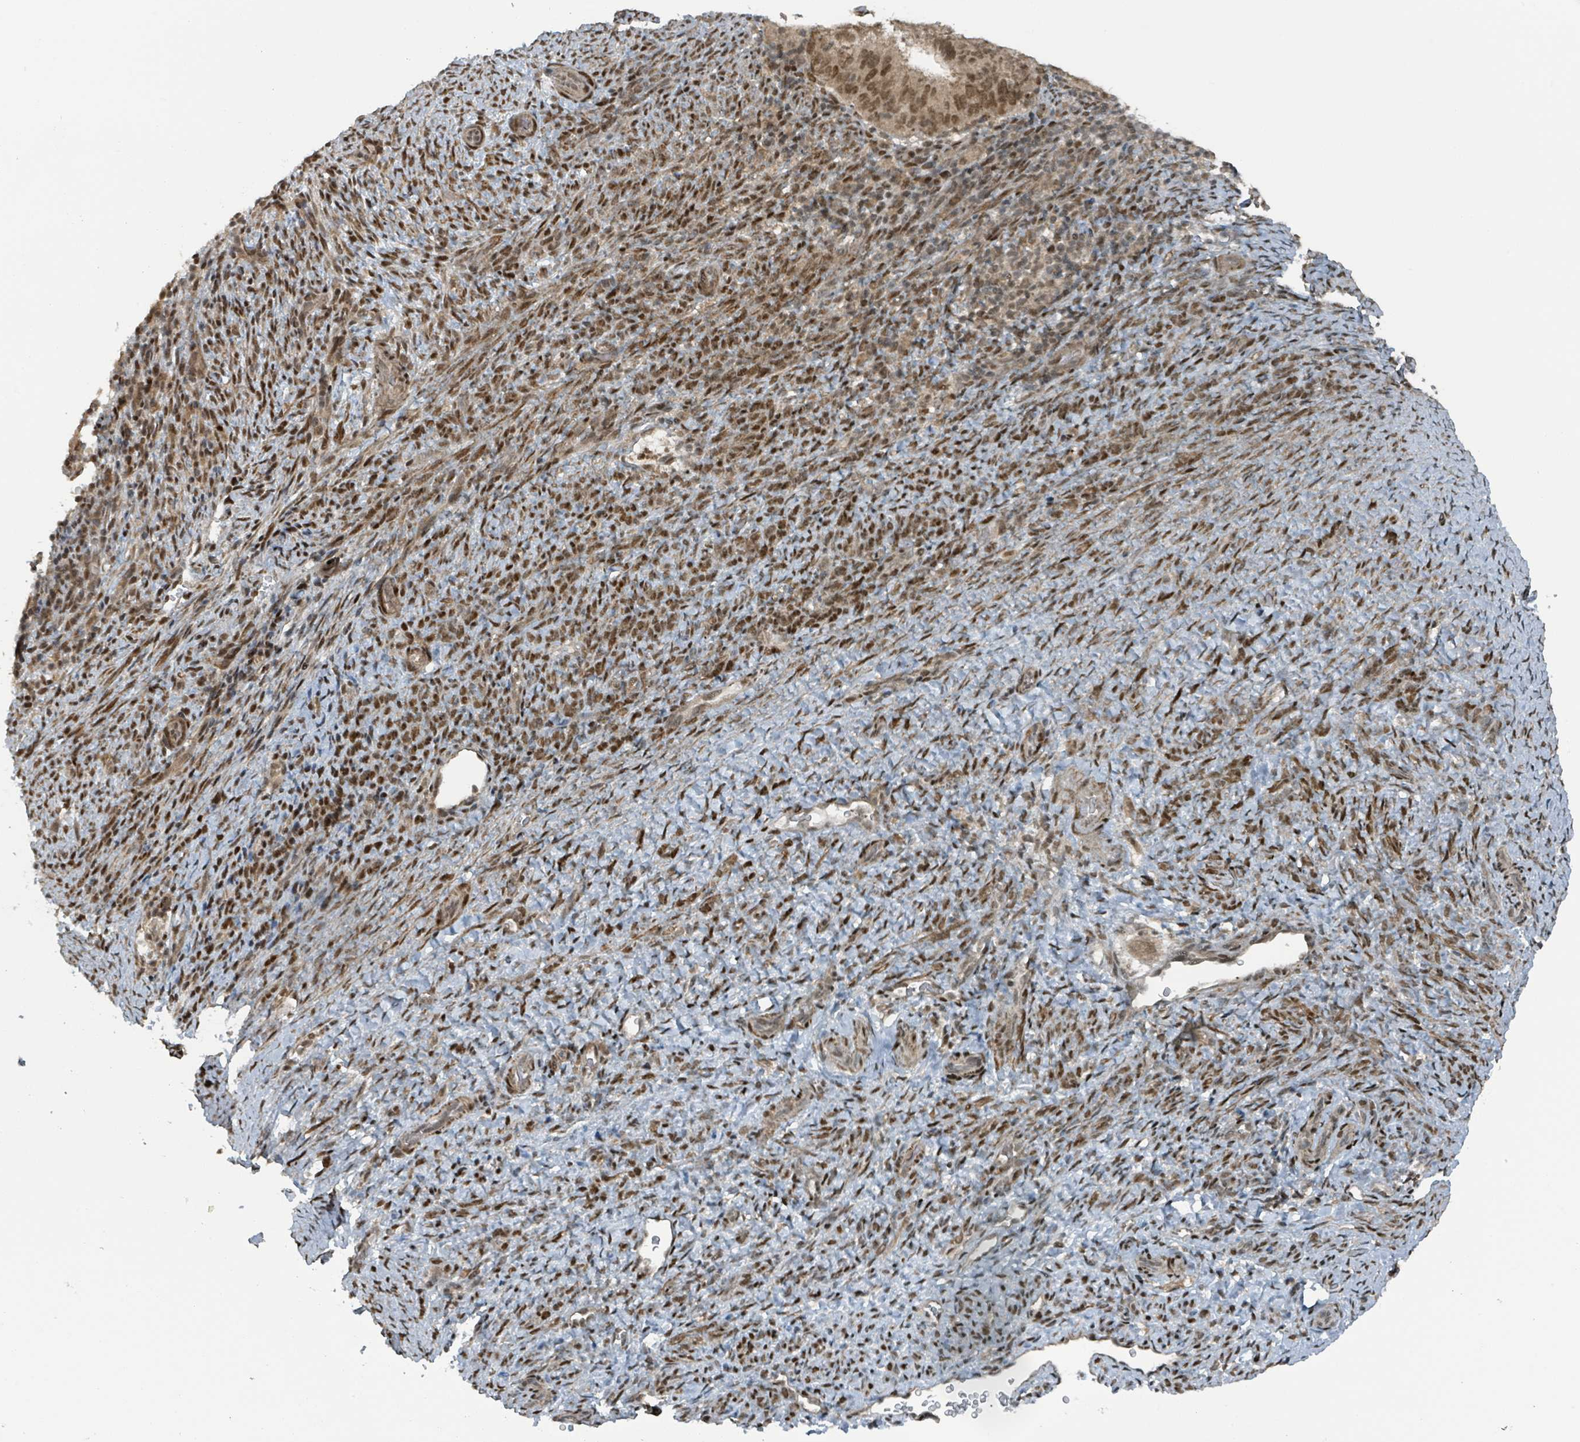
{"staining": {"intensity": "moderate", "quantity": ">75%", "location": "cytoplasmic/membranous,nuclear"}, "tissue": "endometrial cancer", "cell_type": "Tumor cells", "image_type": "cancer", "snomed": [{"axis": "morphology", "description": "Adenocarcinoma, NOS"}, {"axis": "topography", "description": "Endometrium"}], "caption": "Immunohistochemical staining of human endometrial cancer displays moderate cytoplasmic/membranous and nuclear protein positivity in approximately >75% of tumor cells.", "gene": "PHIP", "patient": {"sex": "female", "age": 70}}